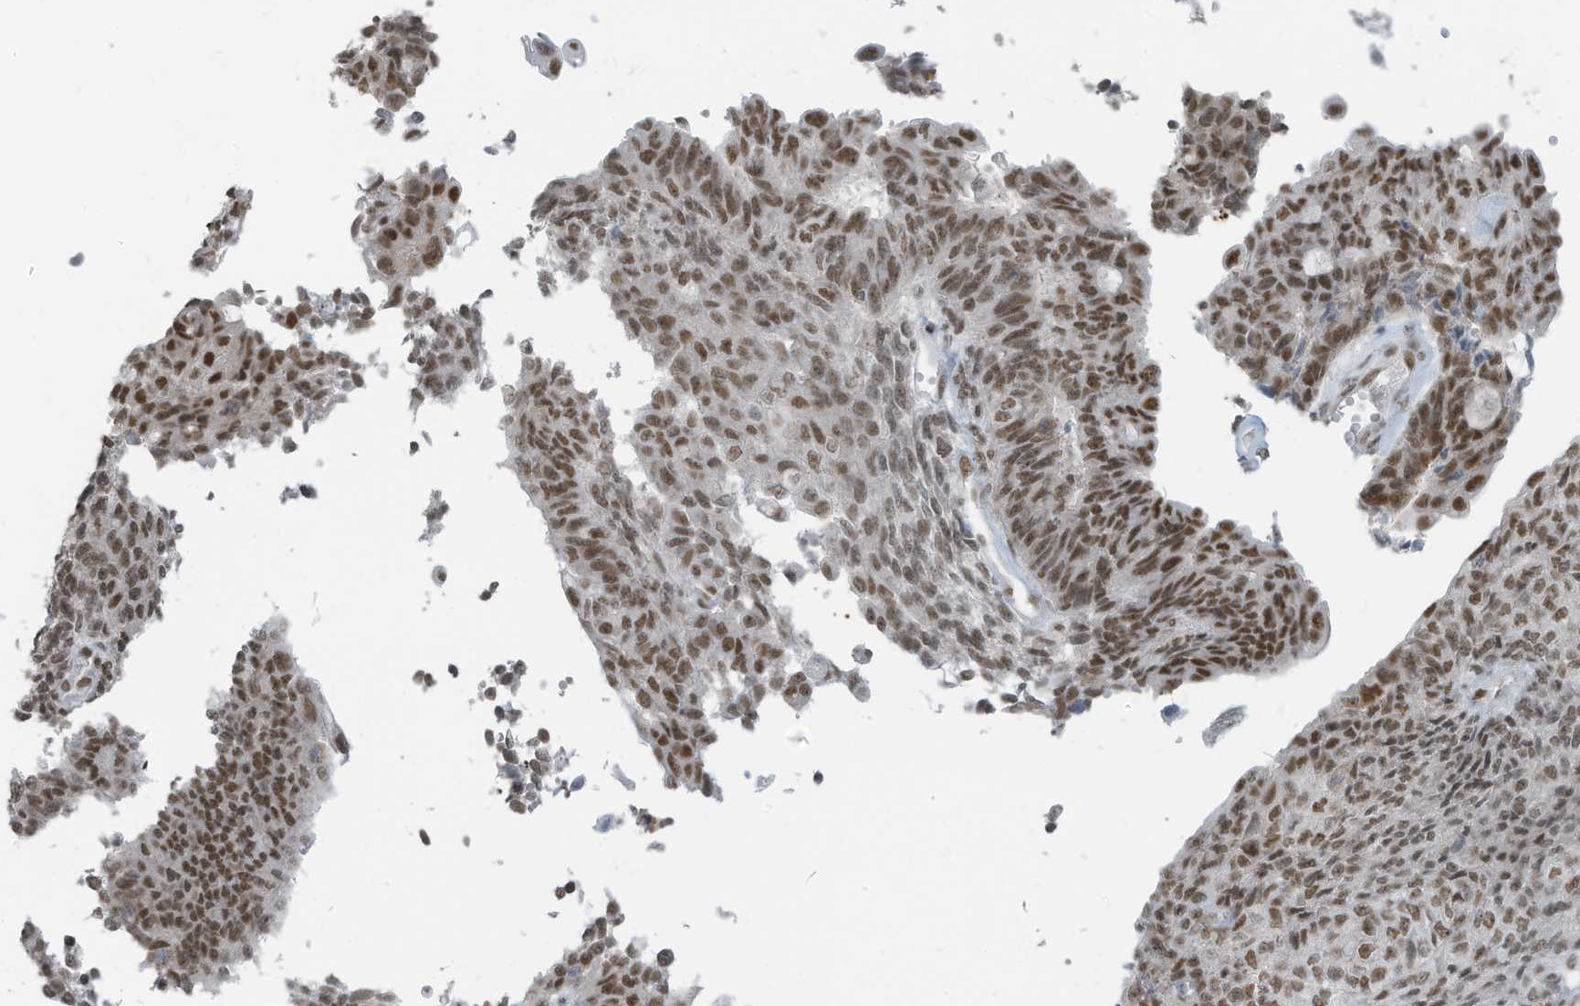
{"staining": {"intensity": "moderate", "quantity": ">75%", "location": "nuclear"}, "tissue": "endometrial cancer", "cell_type": "Tumor cells", "image_type": "cancer", "snomed": [{"axis": "morphology", "description": "Adenocarcinoma, NOS"}, {"axis": "topography", "description": "Endometrium"}], "caption": "Immunohistochemical staining of endometrial adenocarcinoma exhibits medium levels of moderate nuclear expression in approximately >75% of tumor cells. (IHC, brightfield microscopy, high magnification).", "gene": "WRNIP1", "patient": {"sex": "female", "age": 32}}